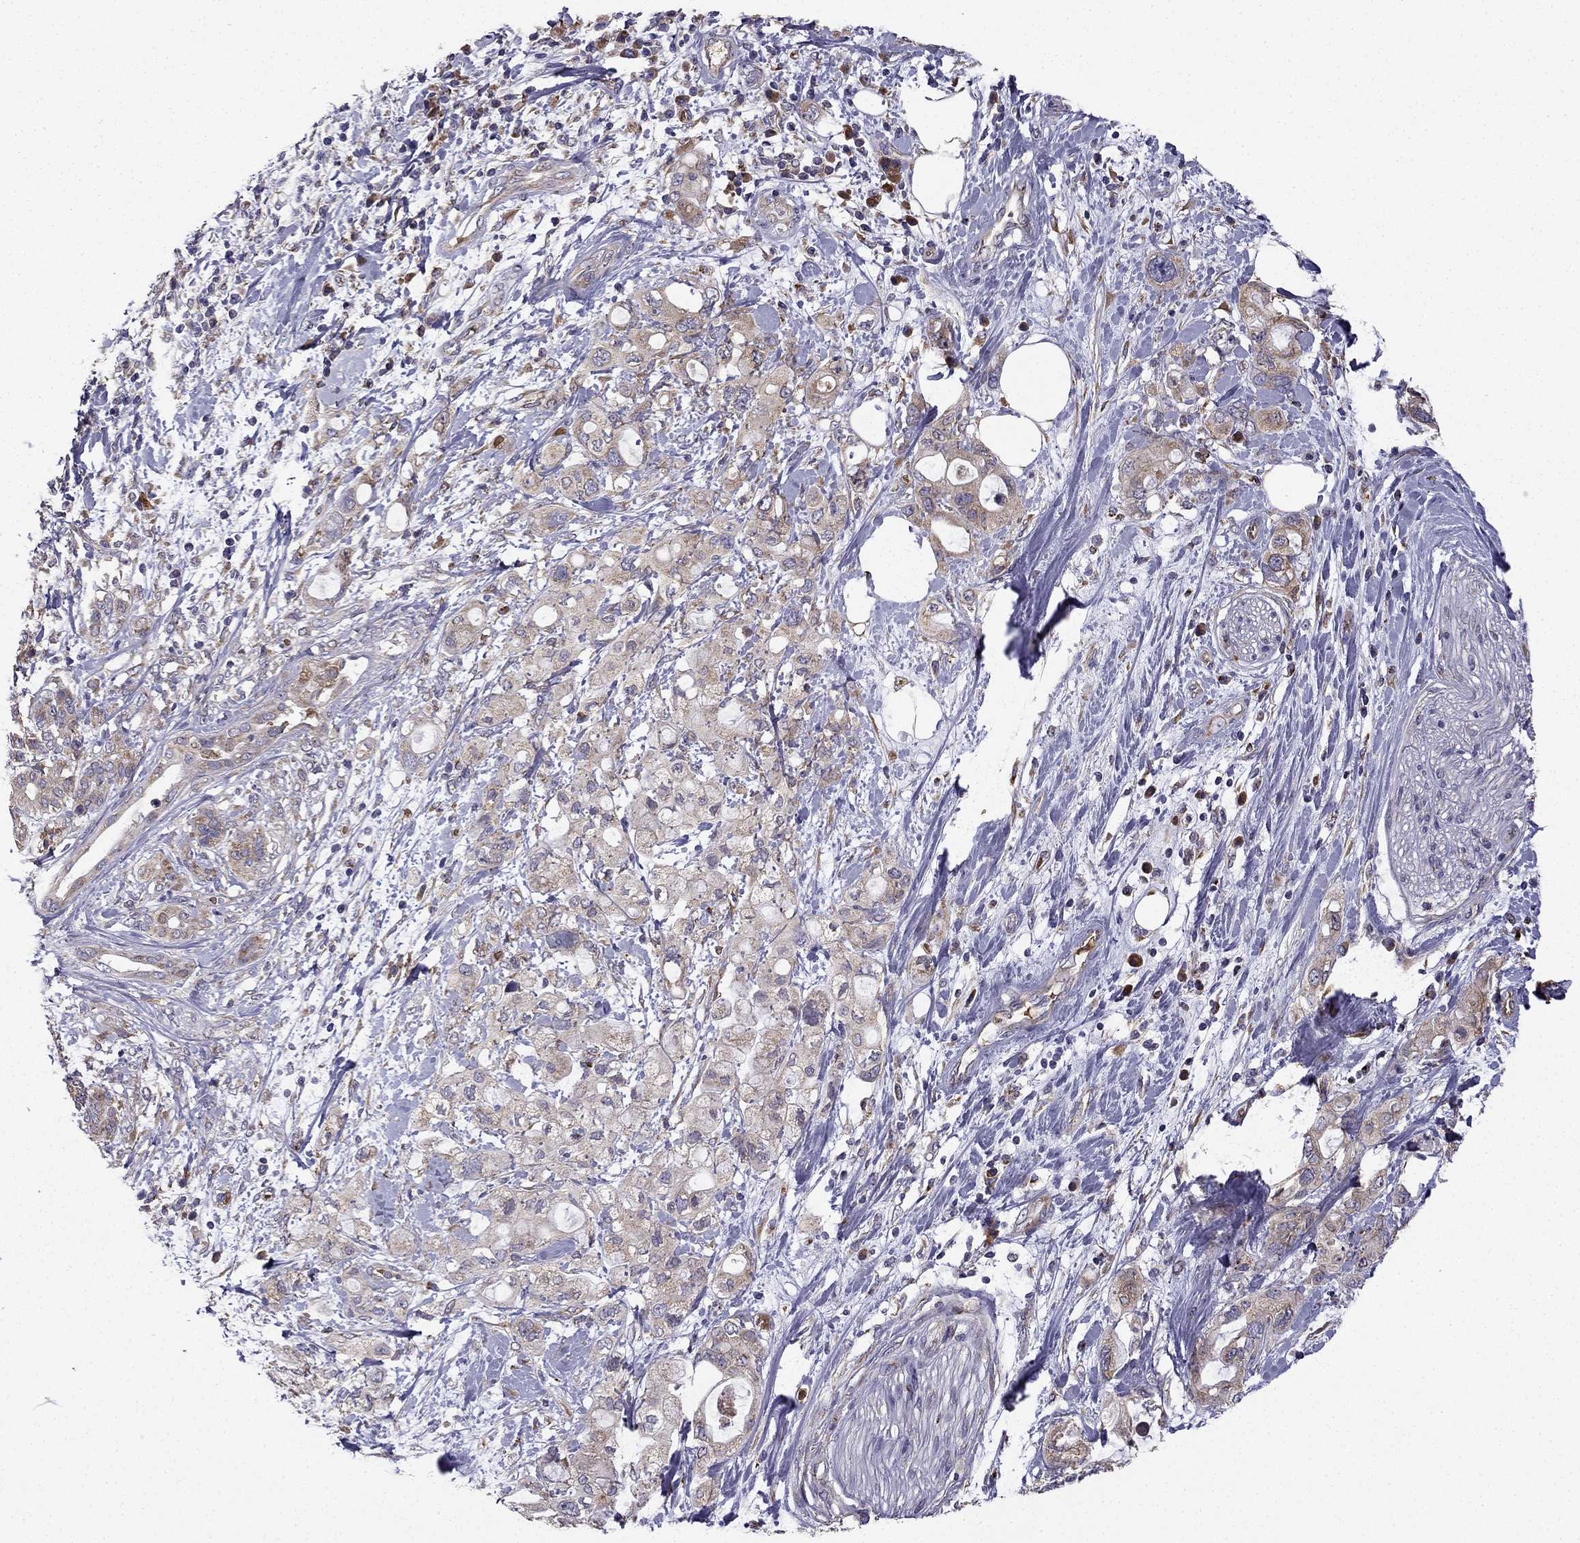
{"staining": {"intensity": "moderate", "quantity": "<25%", "location": "cytoplasmic/membranous"}, "tissue": "pancreatic cancer", "cell_type": "Tumor cells", "image_type": "cancer", "snomed": [{"axis": "morphology", "description": "Adenocarcinoma, NOS"}, {"axis": "topography", "description": "Pancreas"}], "caption": "Approximately <25% of tumor cells in human pancreatic adenocarcinoma demonstrate moderate cytoplasmic/membranous protein expression as visualized by brown immunohistochemical staining.", "gene": "B4GALT7", "patient": {"sex": "female", "age": 56}}